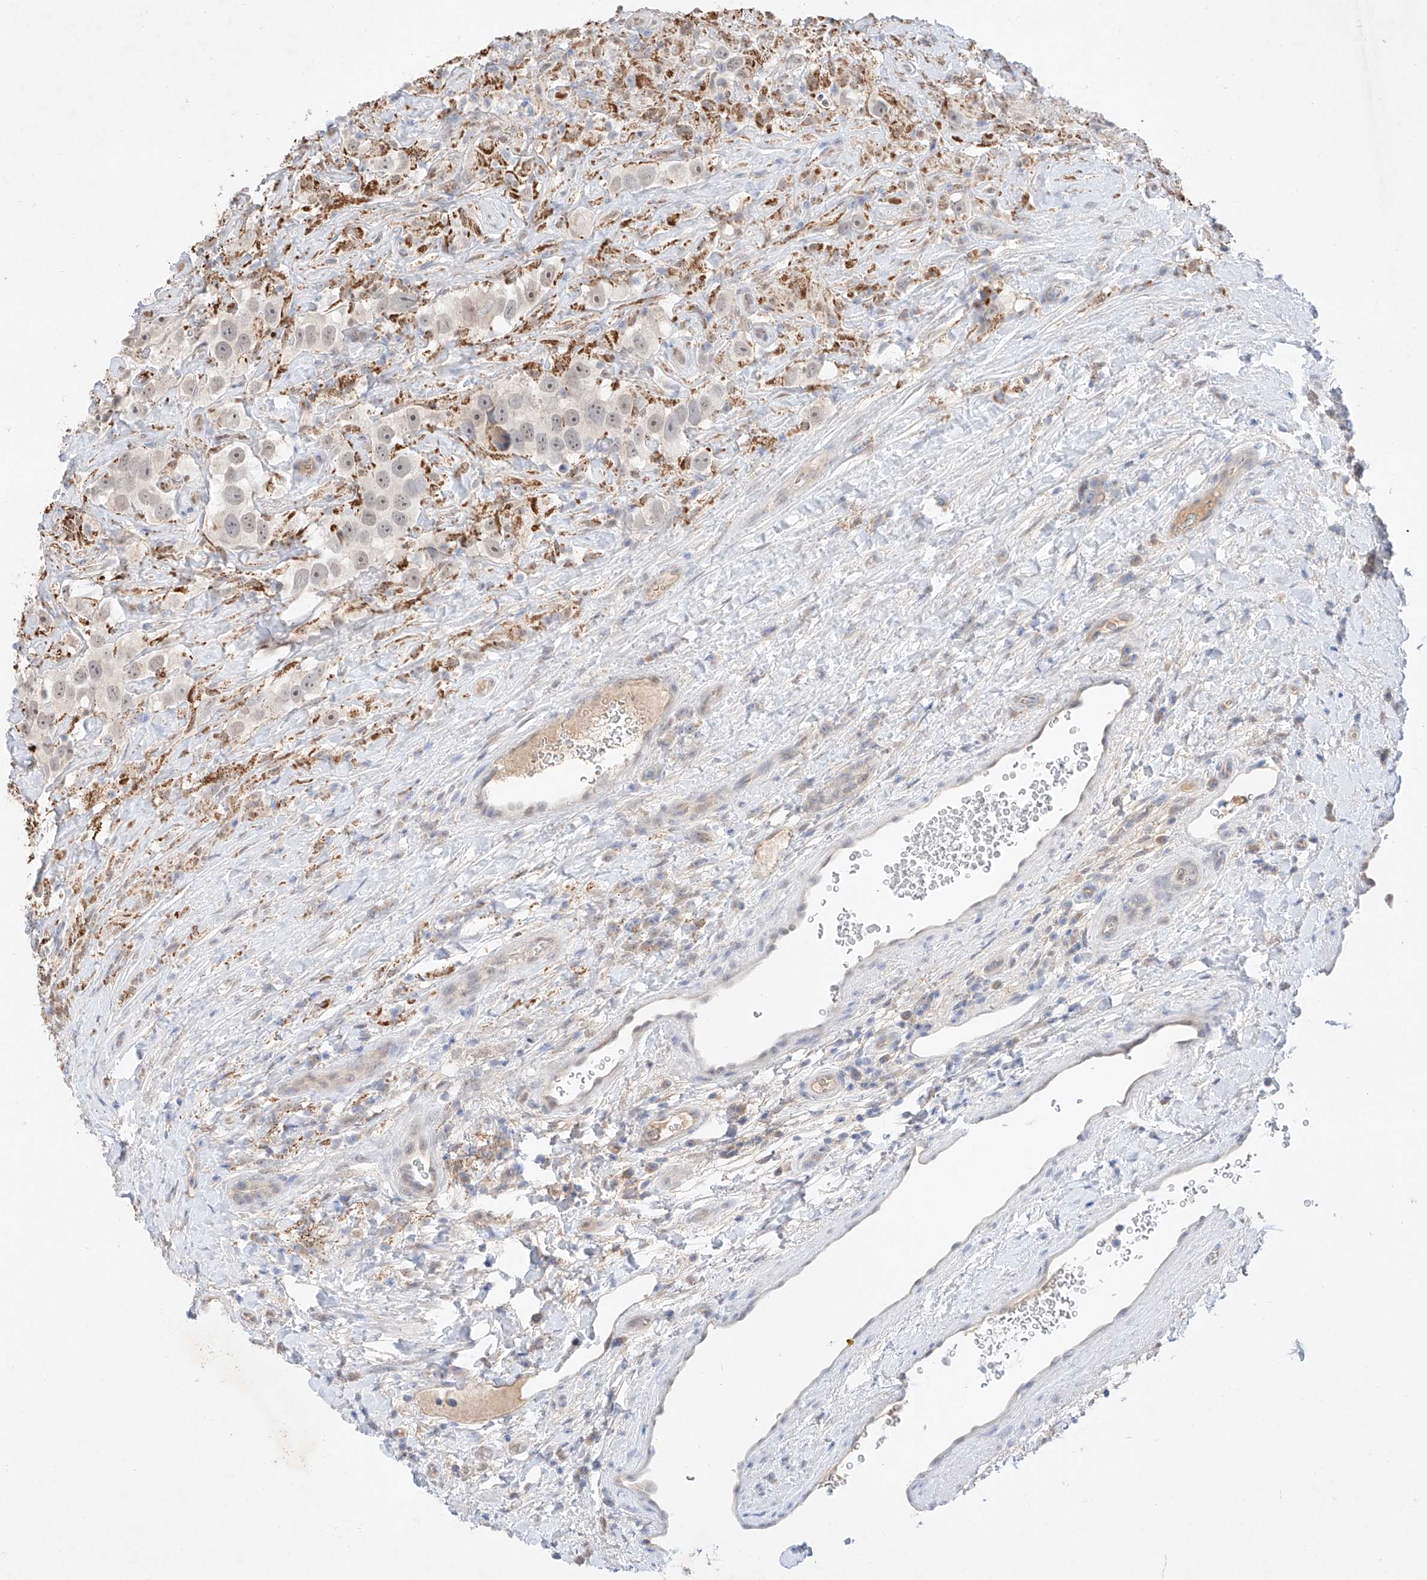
{"staining": {"intensity": "moderate", "quantity": "25%-75%", "location": "cytoplasmic/membranous"}, "tissue": "testis cancer", "cell_type": "Tumor cells", "image_type": "cancer", "snomed": [{"axis": "morphology", "description": "Seminoma, NOS"}, {"axis": "topography", "description": "Testis"}], "caption": "The micrograph displays immunohistochemical staining of seminoma (testis). There is moderate cytoplasmic/membranous staining is present in about 25%-75% of tumor cells. (brown staining indicates protein expression, while blue staining denotes nuclei).", "gene": "IL22RA2", "patient": {"sex": "male", "age": 49}}